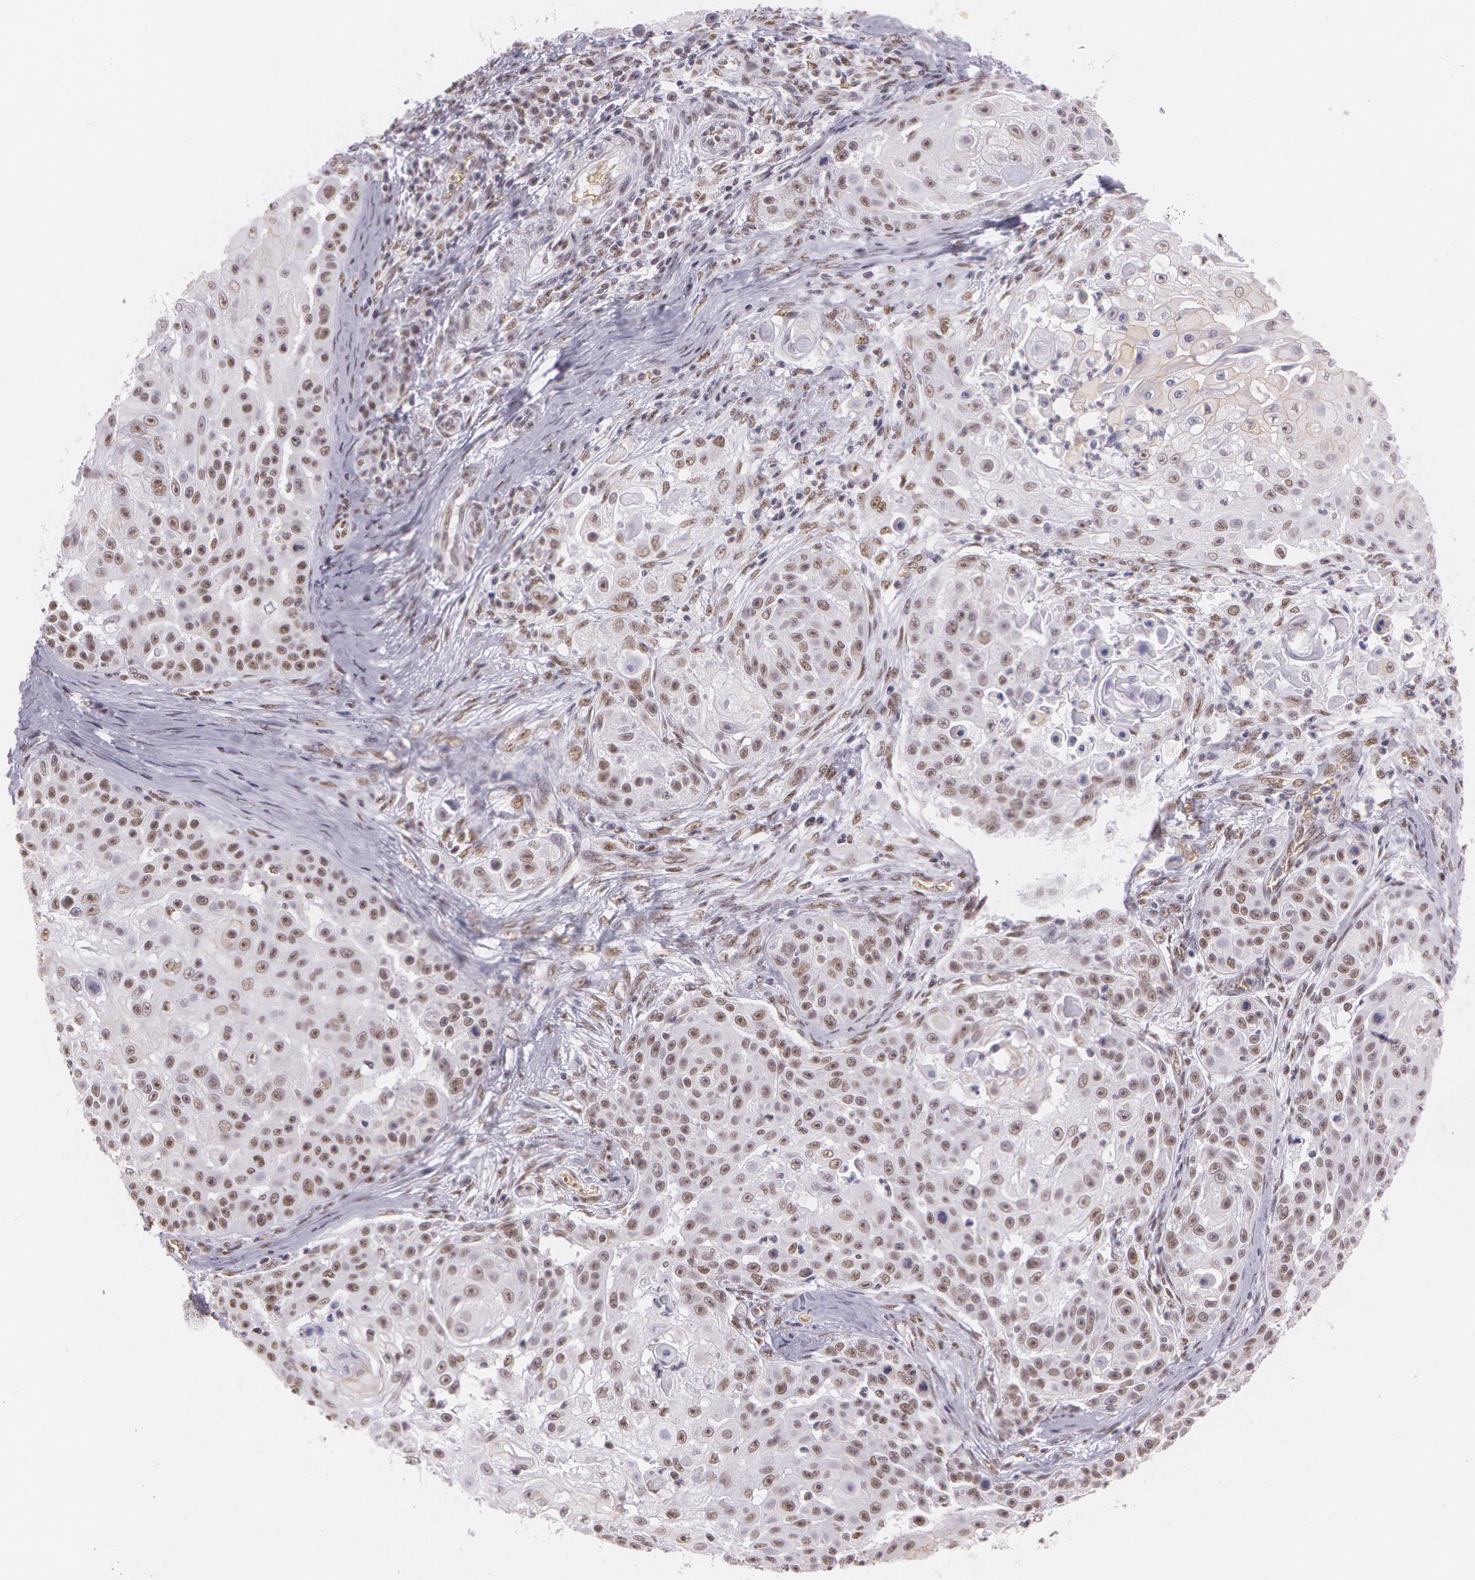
{"staining": {"intensity": "weak", "quantity": "25%-75%", "location": "nuclear"}, "tissue": "skin cancer", "cell_type": "Tumor cells", "image_type": "cancer", "snomed": [{"axis": "morphology", "description": "Squamous cell carcinoma, NOS"}, {"axis": "topography", "description": "Skin"}], "caption": "Tumor cells display low levels of weak nuclear positivity in approximately 25%-75% of cells in squamous cell carcinoma (skin). (Stains: DAB (3,3'-diaminobenzidine) in brown, nuclei in blue, Microscopy: brightfield microscopy at high magnification).", "gene": "NBN", "patient": {"sex": "female", "age": 57}}